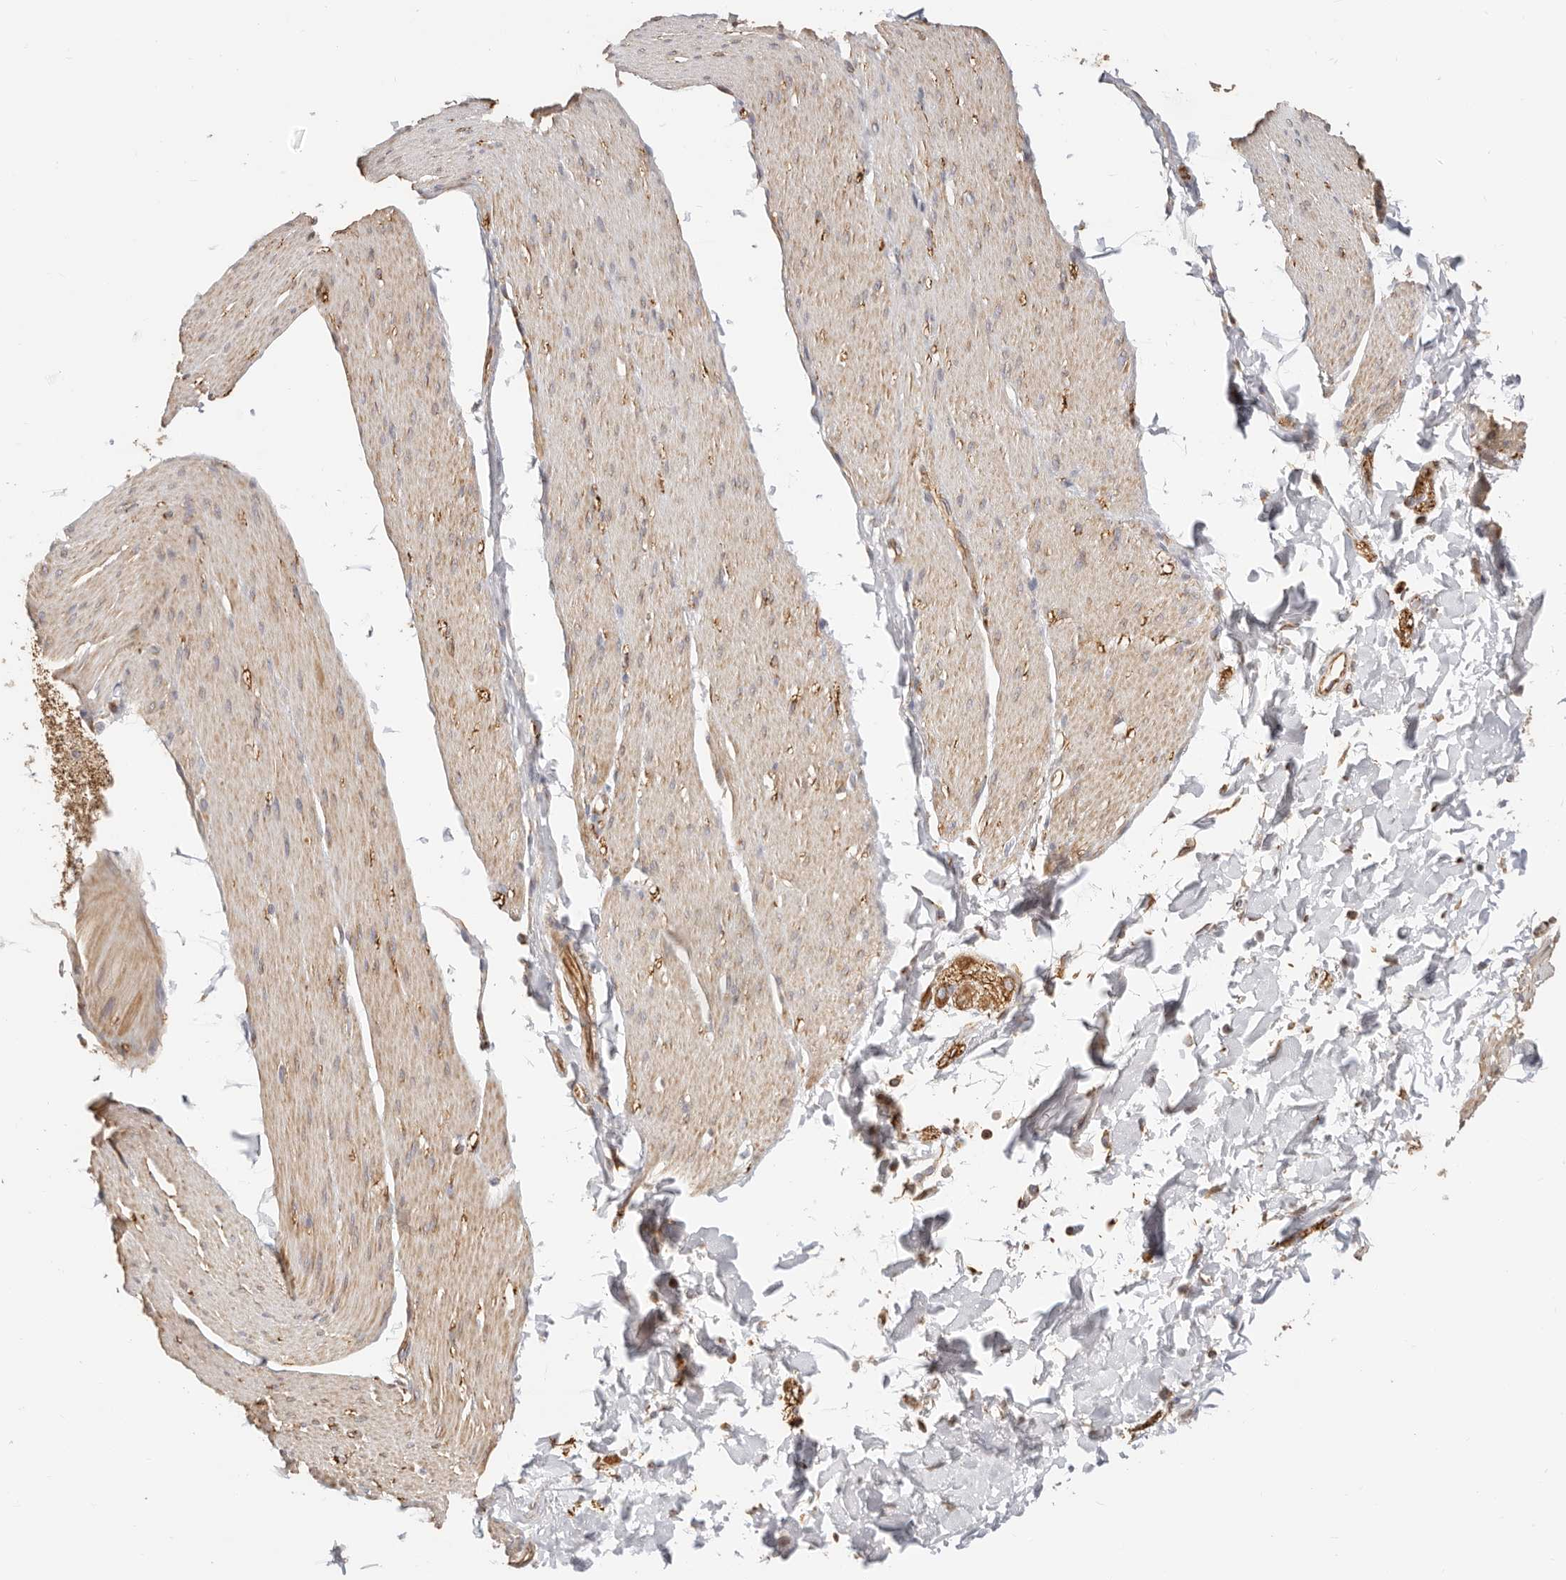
{"staining": {"intensity": "weak", "quantity": "25%-75%", "location": "cytoplasmic/membranous"}, "tissue": "smooth muscle", "cell_type": "Smooth muscle cells", "image_type": "normal", "snomed": [{"axis": "morphology", "description": "Normal tissue, NOS"}, {"axis": "topography", "description": "Smooth muscle"}, {"axis": "topography", "description": "Small intestine"}], "caption": "This micrograph displays IHC staining of benign human smooth muscle, with low weak cytoplasmic/membranous positivity in approximately 25%-75% of smooth muscle cells.", "gene": "DTNBP1", "patient": {"sex": "female", "age": 84}}